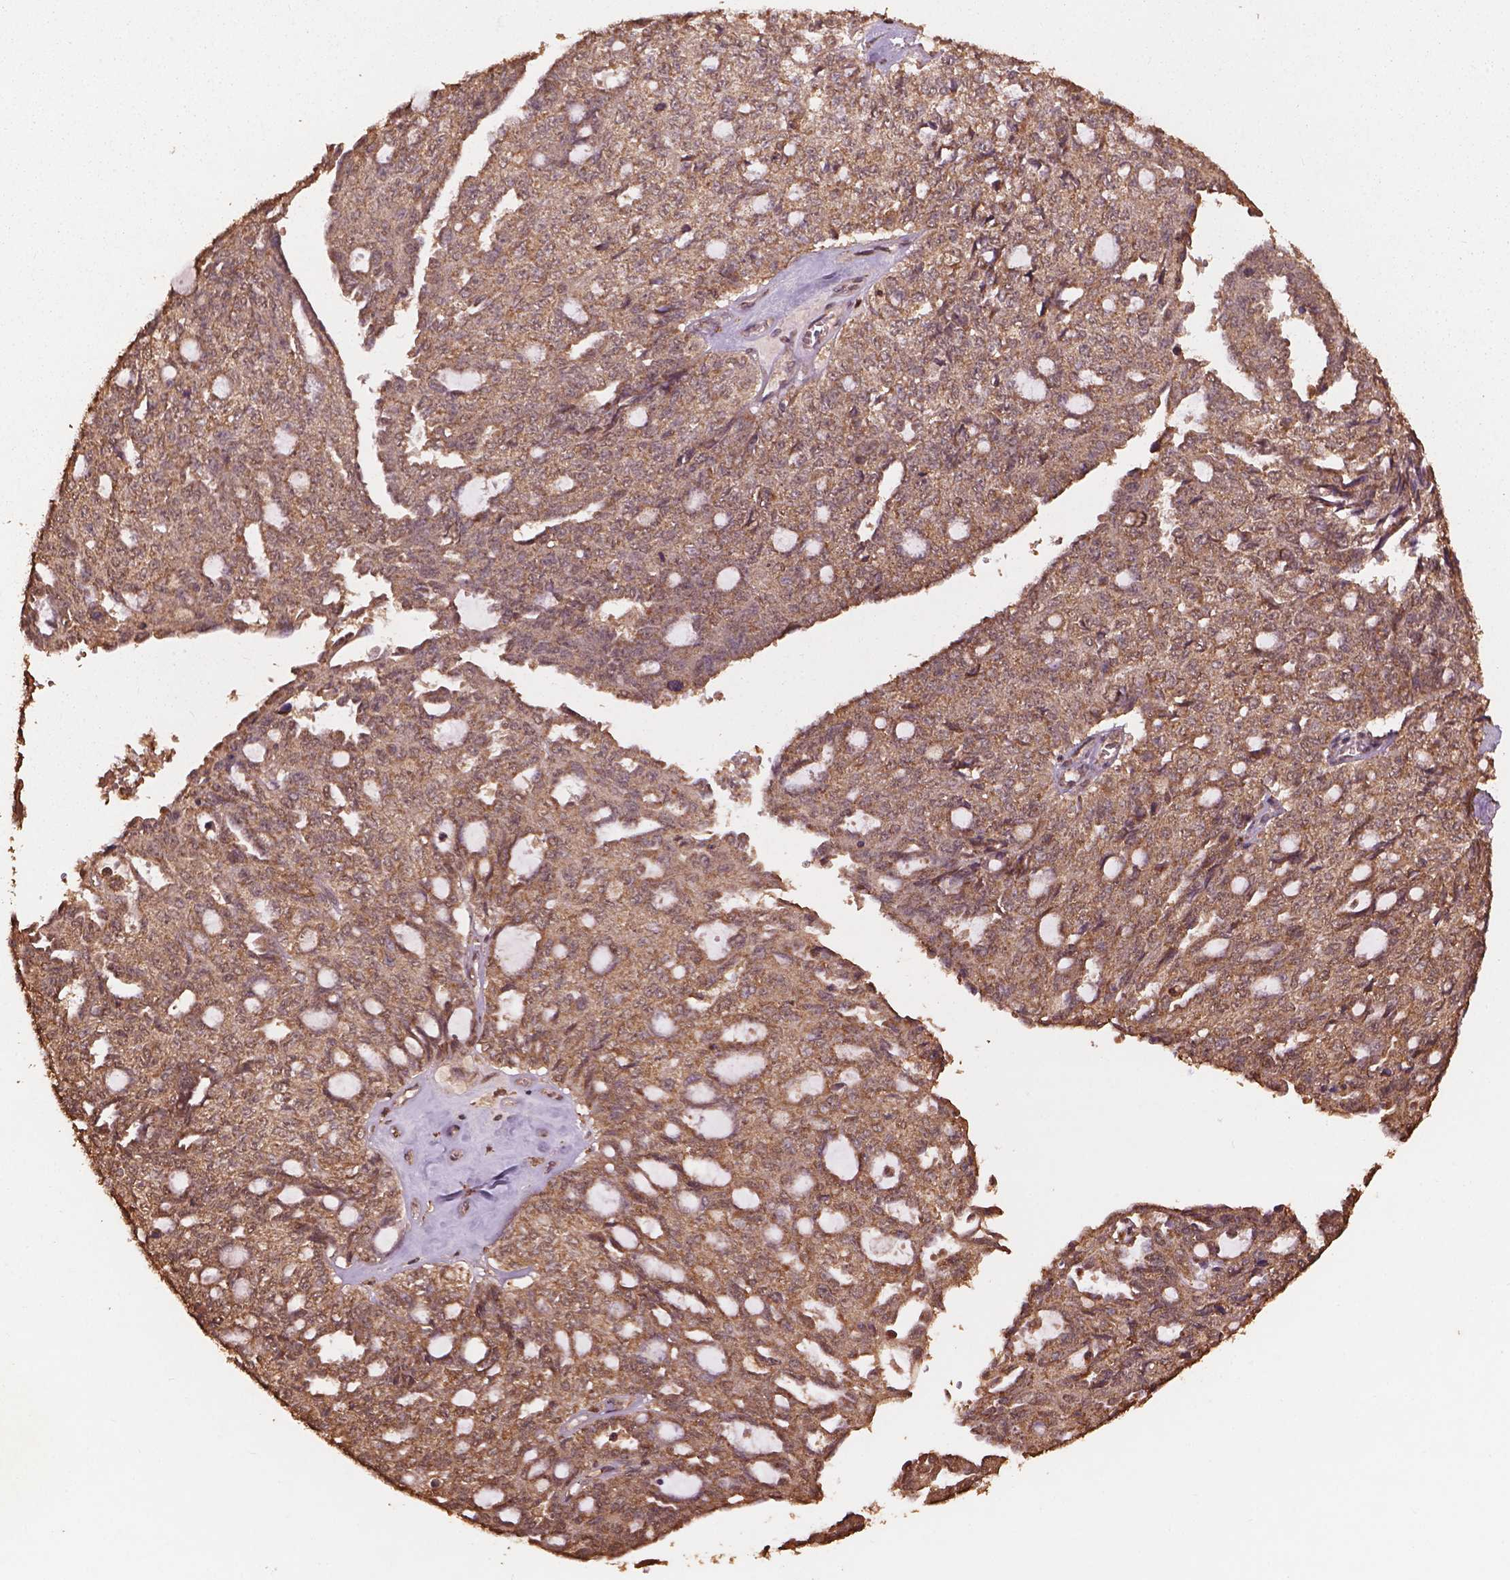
{"staining": {"intensity": "weak", "quantity": ">75%", "location": "cytoplasmic/membranous"}, "tissue": "ovarian cancer", "cell_type": "Tumor cells", "image_type": "cancer", "snomed": [{"axis": "morphology", "description": "Cystadenocarcinoma, serous, NOS"}, {"axis": "topography", "description": "Ovary"}], "caption": "High-power microscopy captured an immunohistochemistry image of ovarian serous cystadenocarcinoma, revealing weak cytoplasmic/membranous staining in about >75% of tumor cells. The staining was performed using DAB (3,3'-diaminobenzidine) to visualize the protein expression in brown, while the nuclei were stained in blue with hematoxylin (Magnification: 20x).", "gene": "BABAM1", "patient": {"sex": "female", "age": 71}}